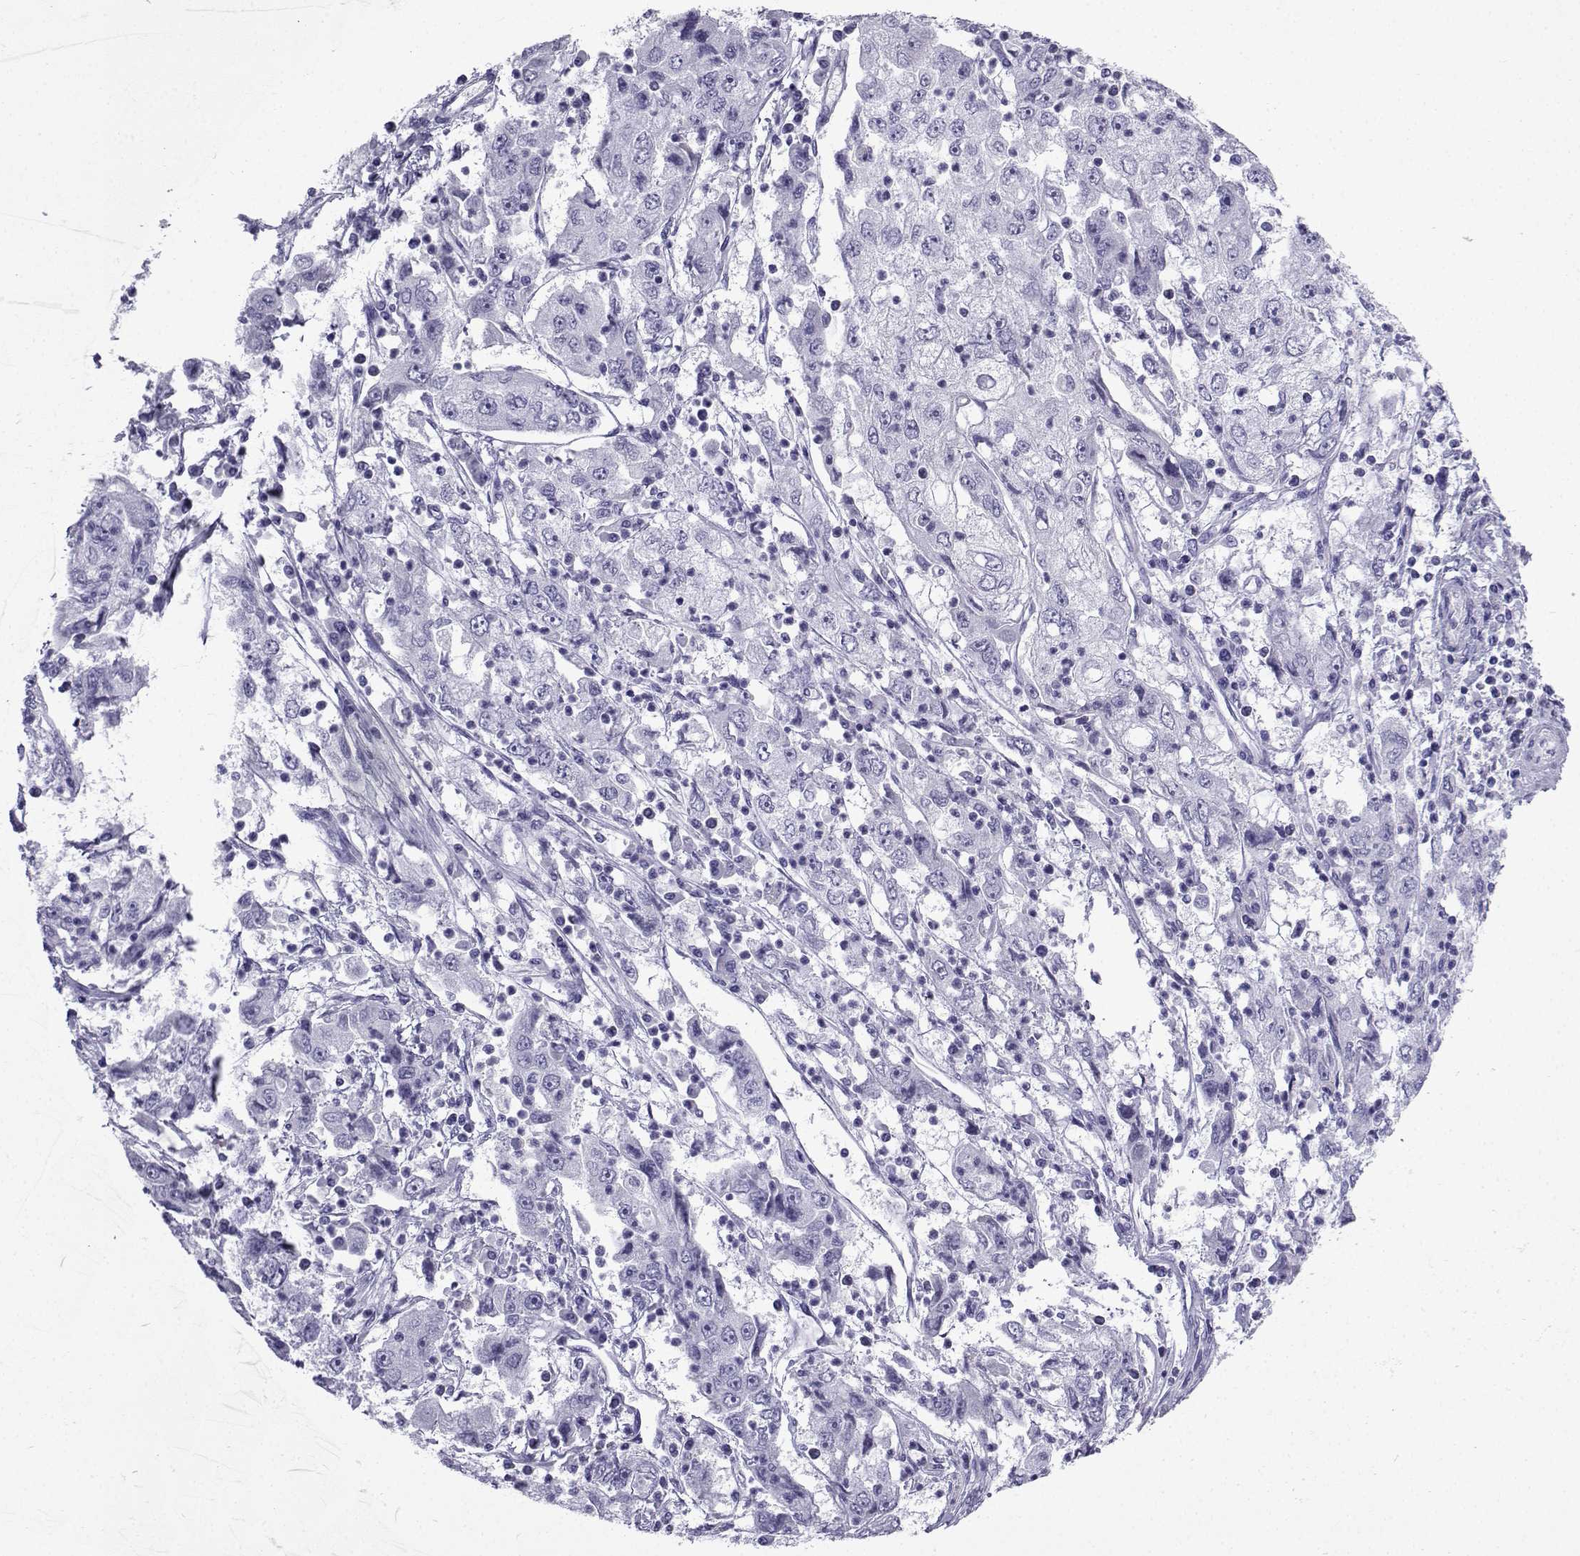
{"staining": {"intensity": "negative", "quantity": "none", "location": "none"}, "tissue": "cervical cancer", "cell_type": "Tumor cells", "image_type": "cancer", "snomed": [{"axis": "morphology", "description": "Squamous cell carcinoma, NOS"}, {"axis": "topography", "description": "Cervix"}], "caption": "Histopathology image shows no significant protein positivity in tumor cells of cervical cancer (squamous cell carcinoma).", "gene": "SLC18A2", "patient": {"sex": "female", "age": 36}}